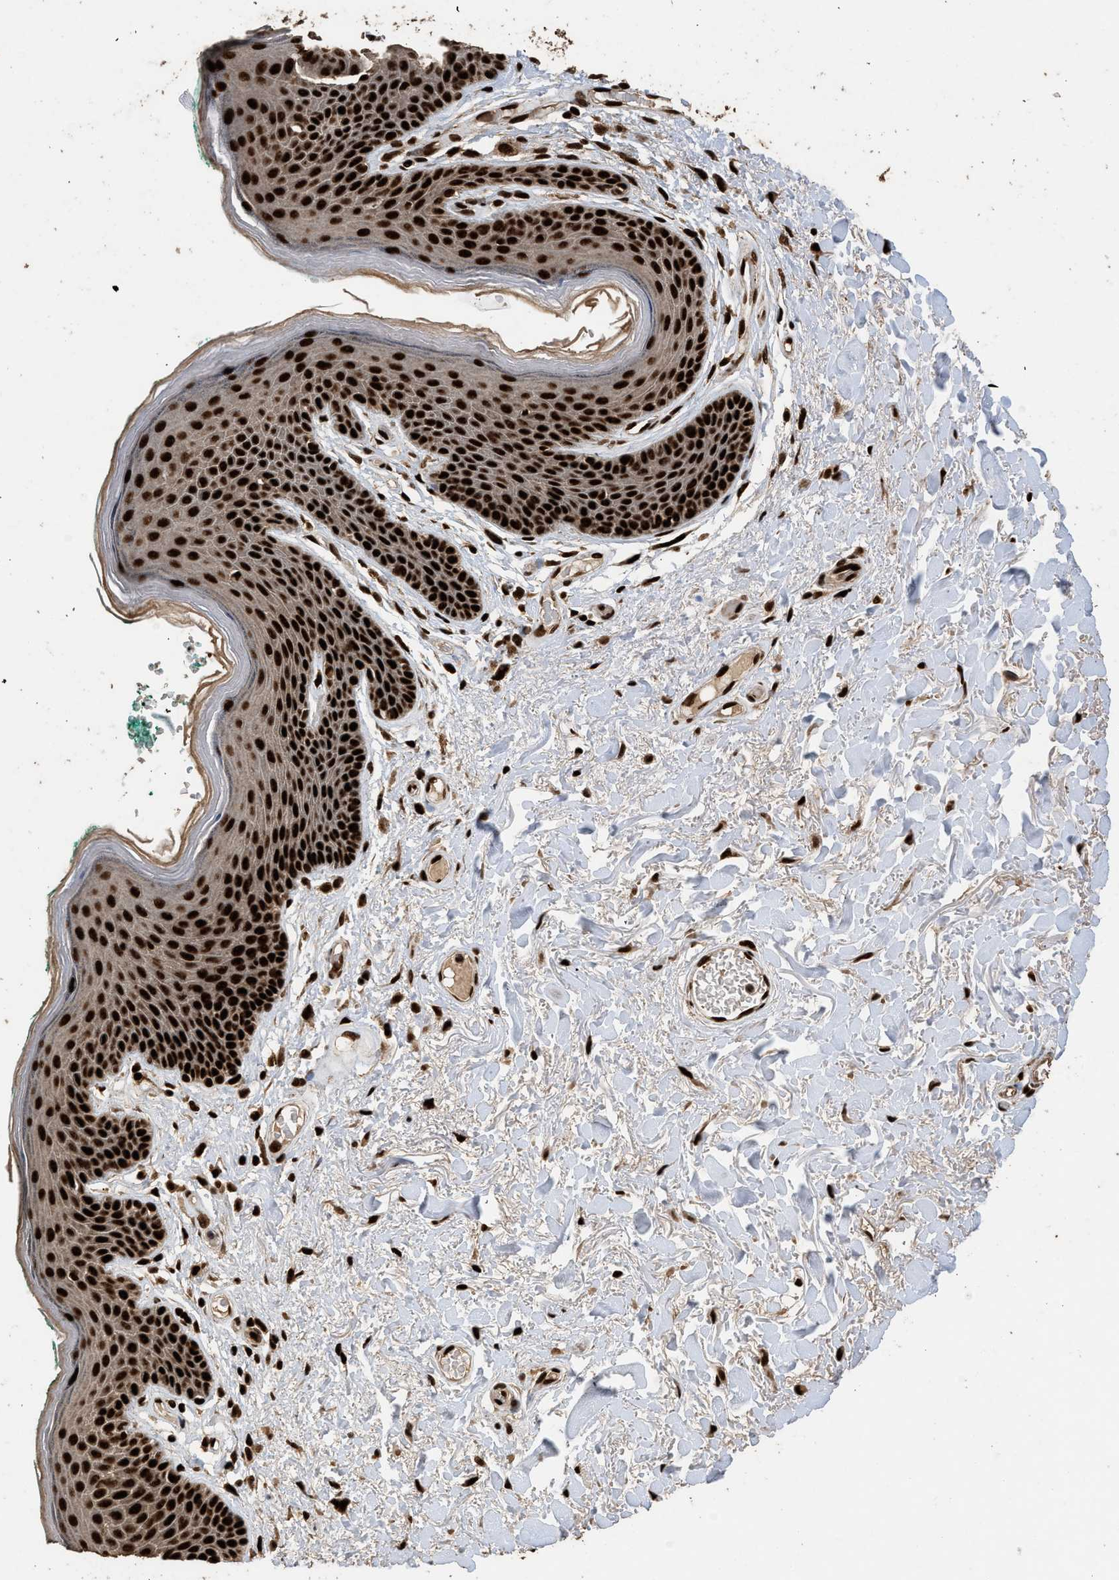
{"staining": {"intensity": "strong", "quantity": ">75%", "location": "nuclear"}, "tissue": "skin", "cell_type": "Epidermal cells", "image_type": "normal", "snomed": [{"axis": "morphology", "description": "Normal tissue, NOS"}, {"axis": "topography", "description": "Anal"}], "caption": "A high amount of strong nuclear expression is identified in about >75% of epidermal cells in normal skin.", "gene": "PPP4R3B", "patient": {"sex": "male", "age": 74}}